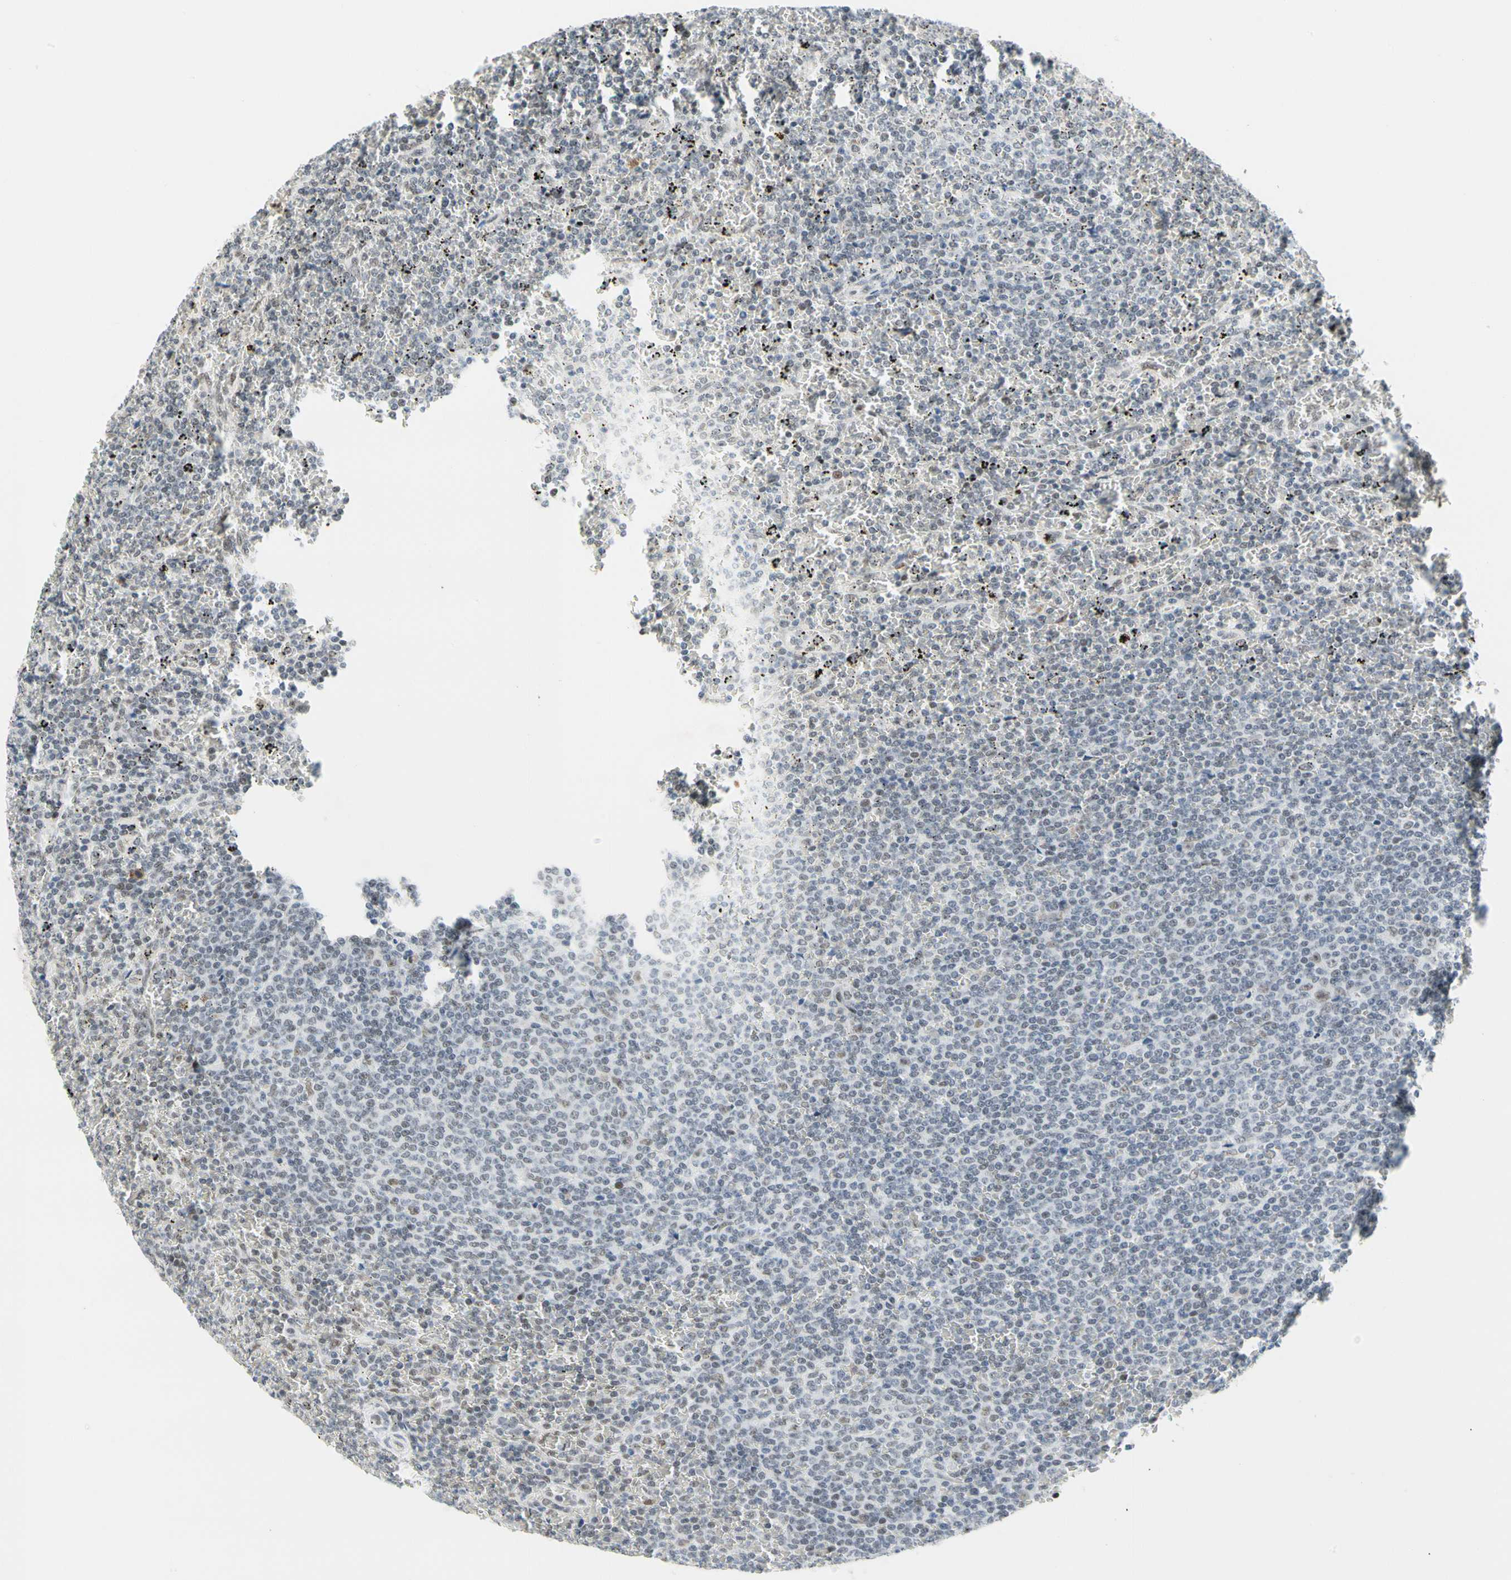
{"staining": {"intensity": "negative", "quantity": "none", "location": "none"}, "tissue": "lymphoma", "cell_type": "Tumor cells", "image_type": "cancer", "snomed": [{"axis": "morphology", "description": "Malignant lymphoma, non-Hodgkin's type, Low grade"}, {"axis": "topography", "description": "Spleen"}], "caption": "Tumor cells are negative for protein expression in human lymphoma.", "gene": "ZSCAN16", "patient": {"sex": "female", "age": 77}}